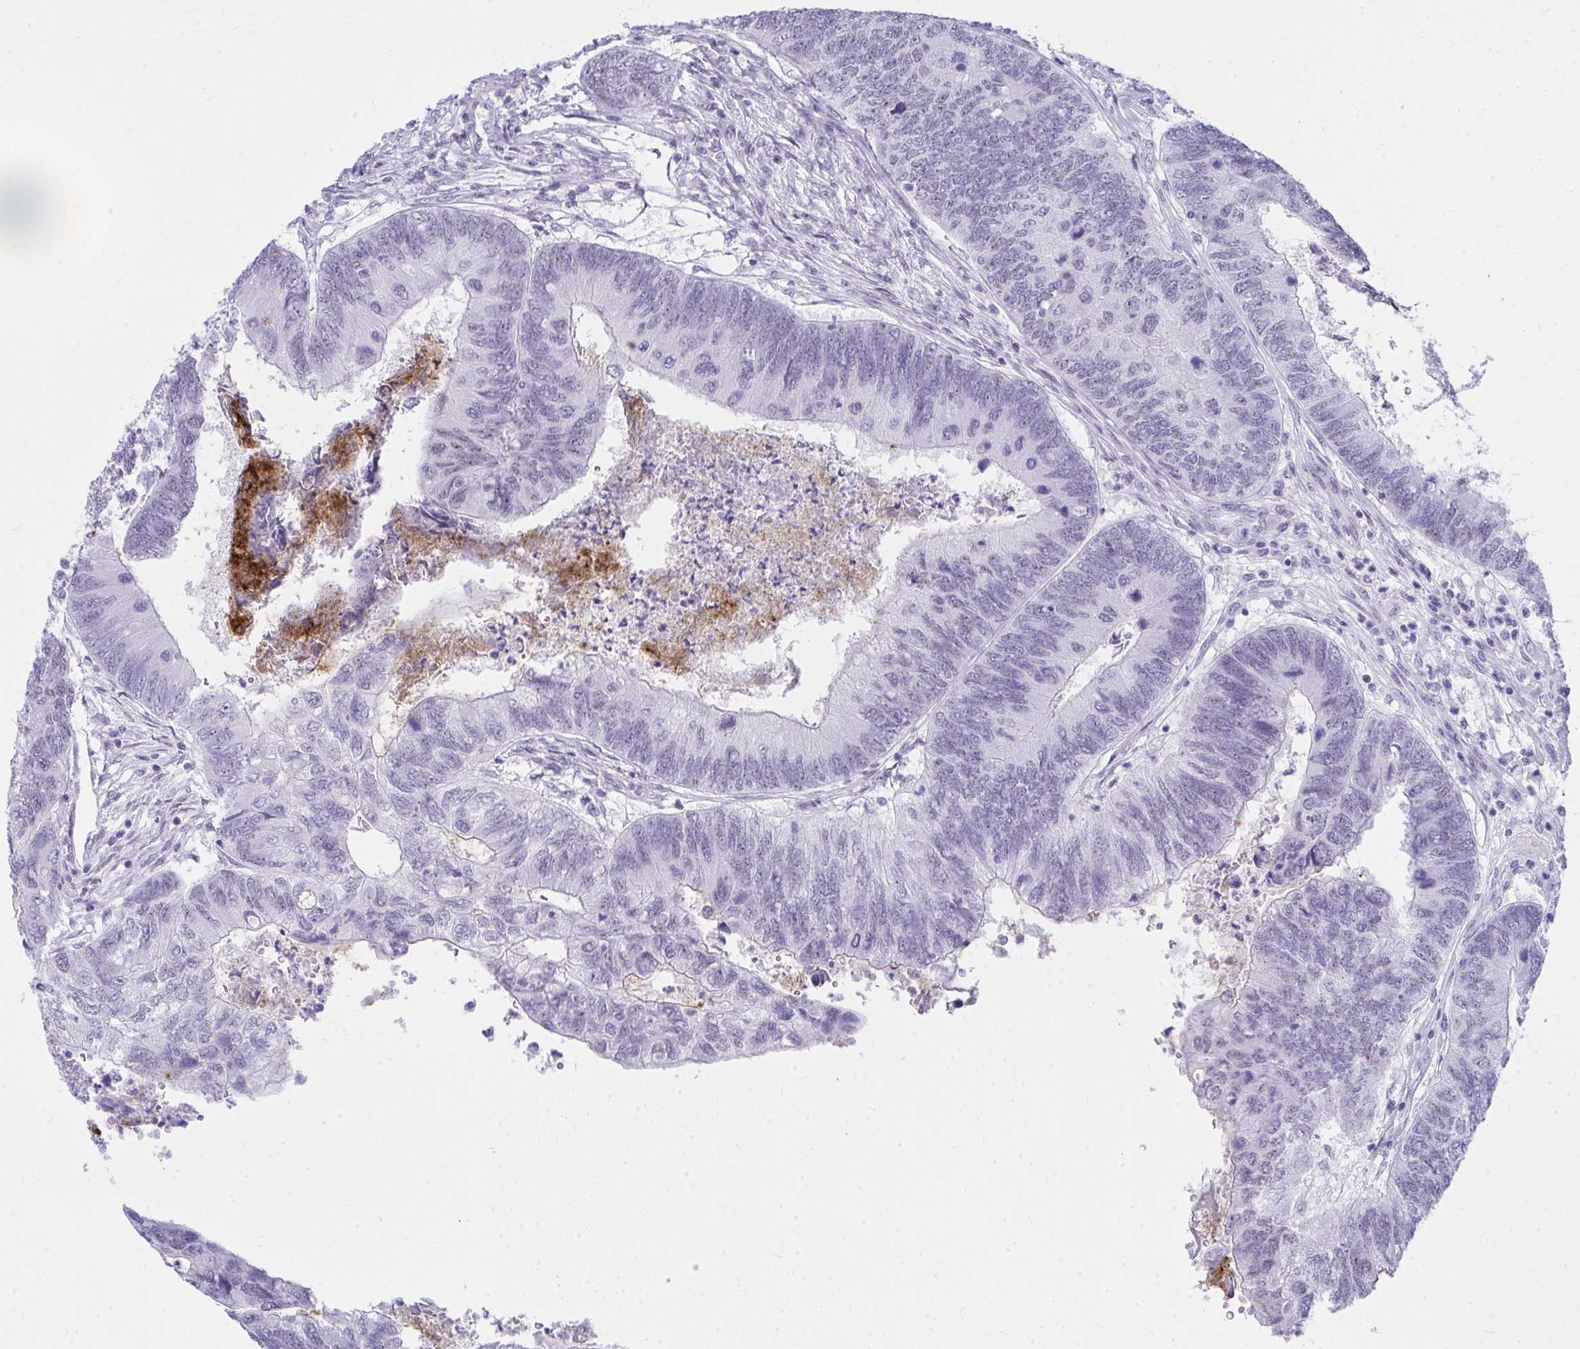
{"staining": {"intensity": "negative", "quantity": "none", "location": "none"}, "tissue": "colorectal cancer", "cell_type": "Tumor cells", "image_type": "cancer", "snomed": [{"axis": "morphology", "description": "Adenocarcinoma, NOS"}, {"axis": "topography", "description": "Colon"}], "caption": "DAB (3,3'-diaminobenzidine) immunohistochemical staining of human colorectal cancer shows no significant staining in tumor cells.", "gene": "OR5F1", "patient": {"sex": "female", "age": 67}}